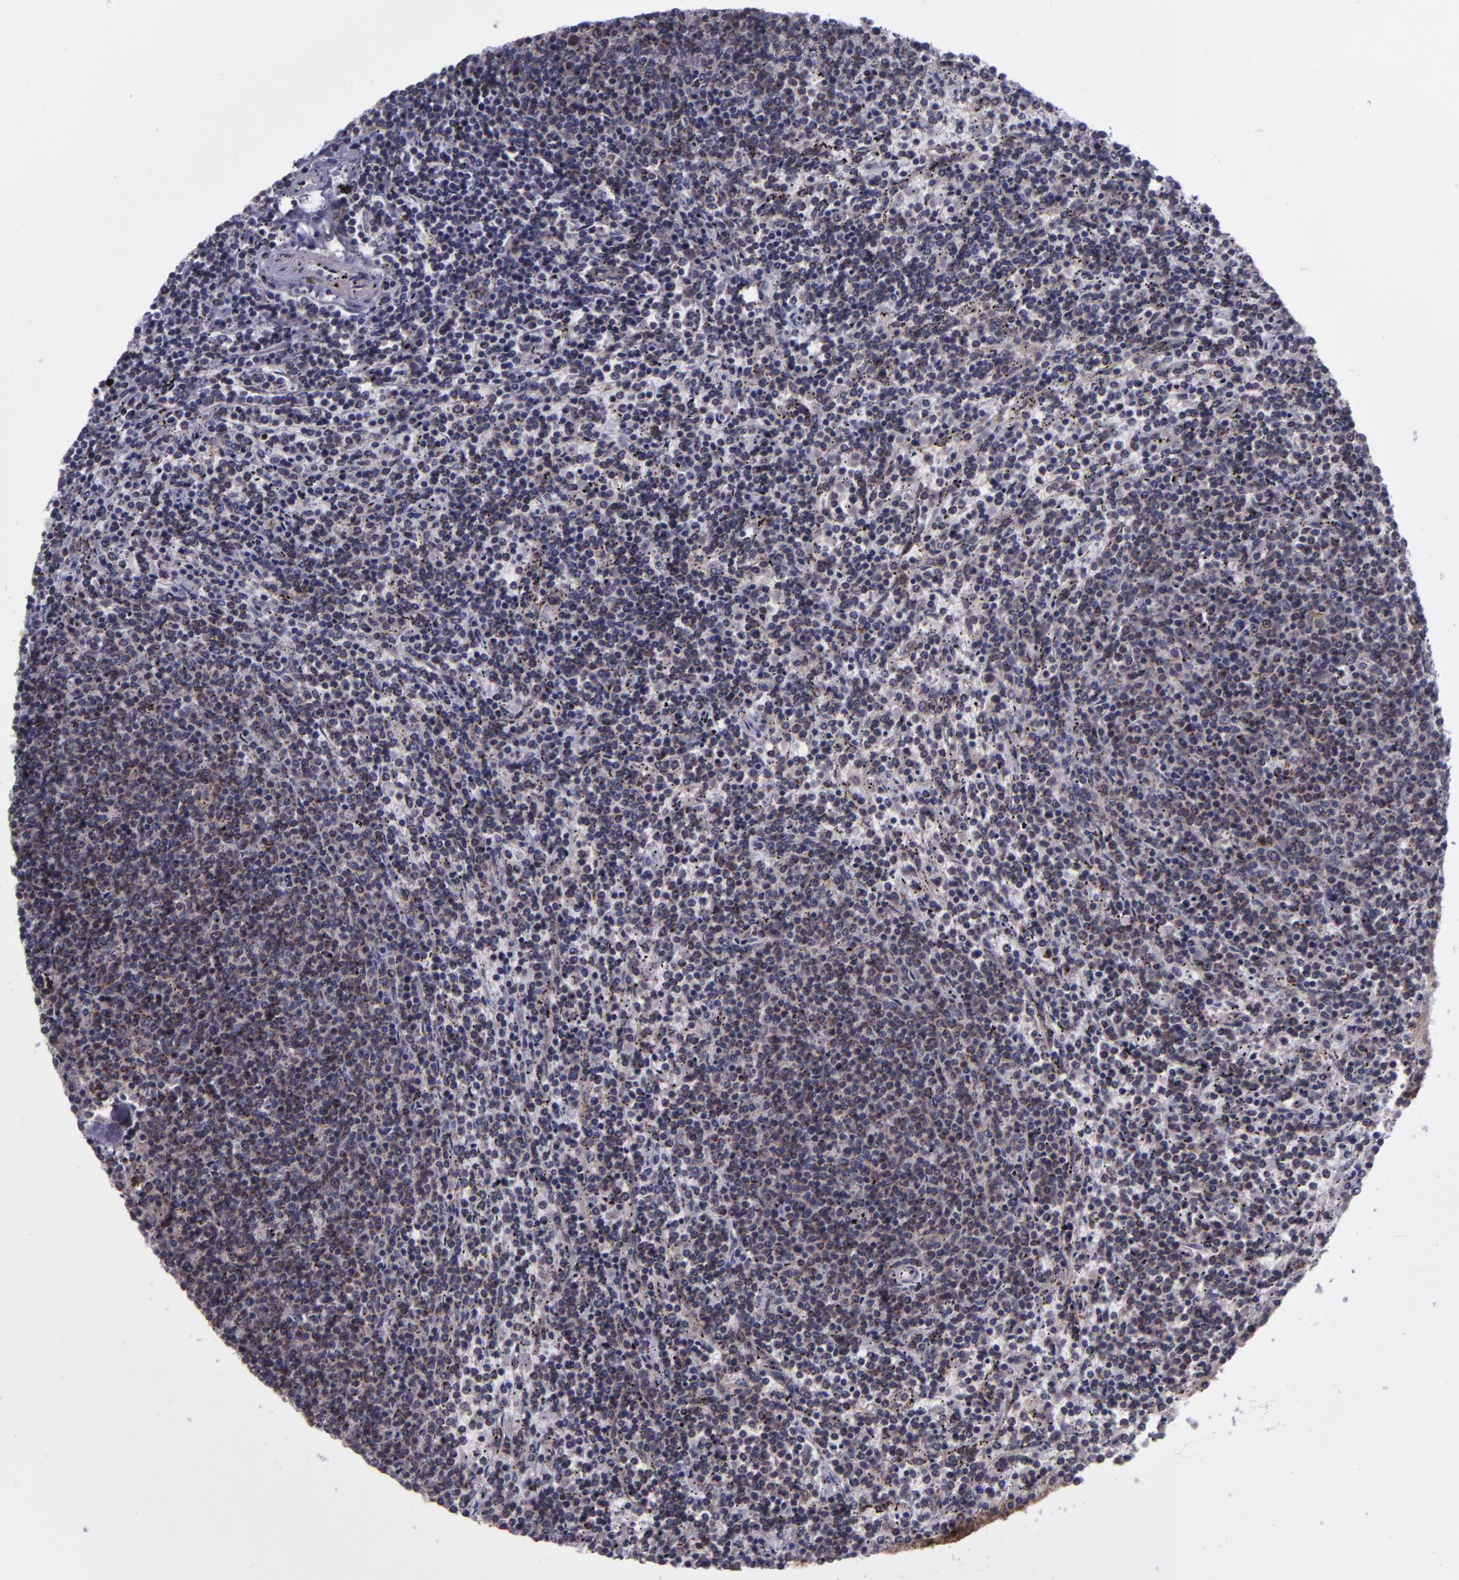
{"staining": {"intensity": "moderate", "quantity": "<25%", "location": "cytoplasmic/membranous"}, "tissue": "lymphoma", "cell_type": "Tumor cells", "image_type": "cancer", "snomed": [{"axis": "morphology", "description": "Malignant lymphoma, non-Hodgkin's type, Low grade"}, {"axis": "topography", "description": "Spleen"}], "caption": "Lymphoma was stained to show a protein in brown. There is low levels of moderate cytoplasmic/membranous staining in about <25% of tumor cells. (brown staining indicates protein expression, while blue staining denotes nuclei).", "gene": "LONP1", "patient": {"sex": "female", "age": 50}}